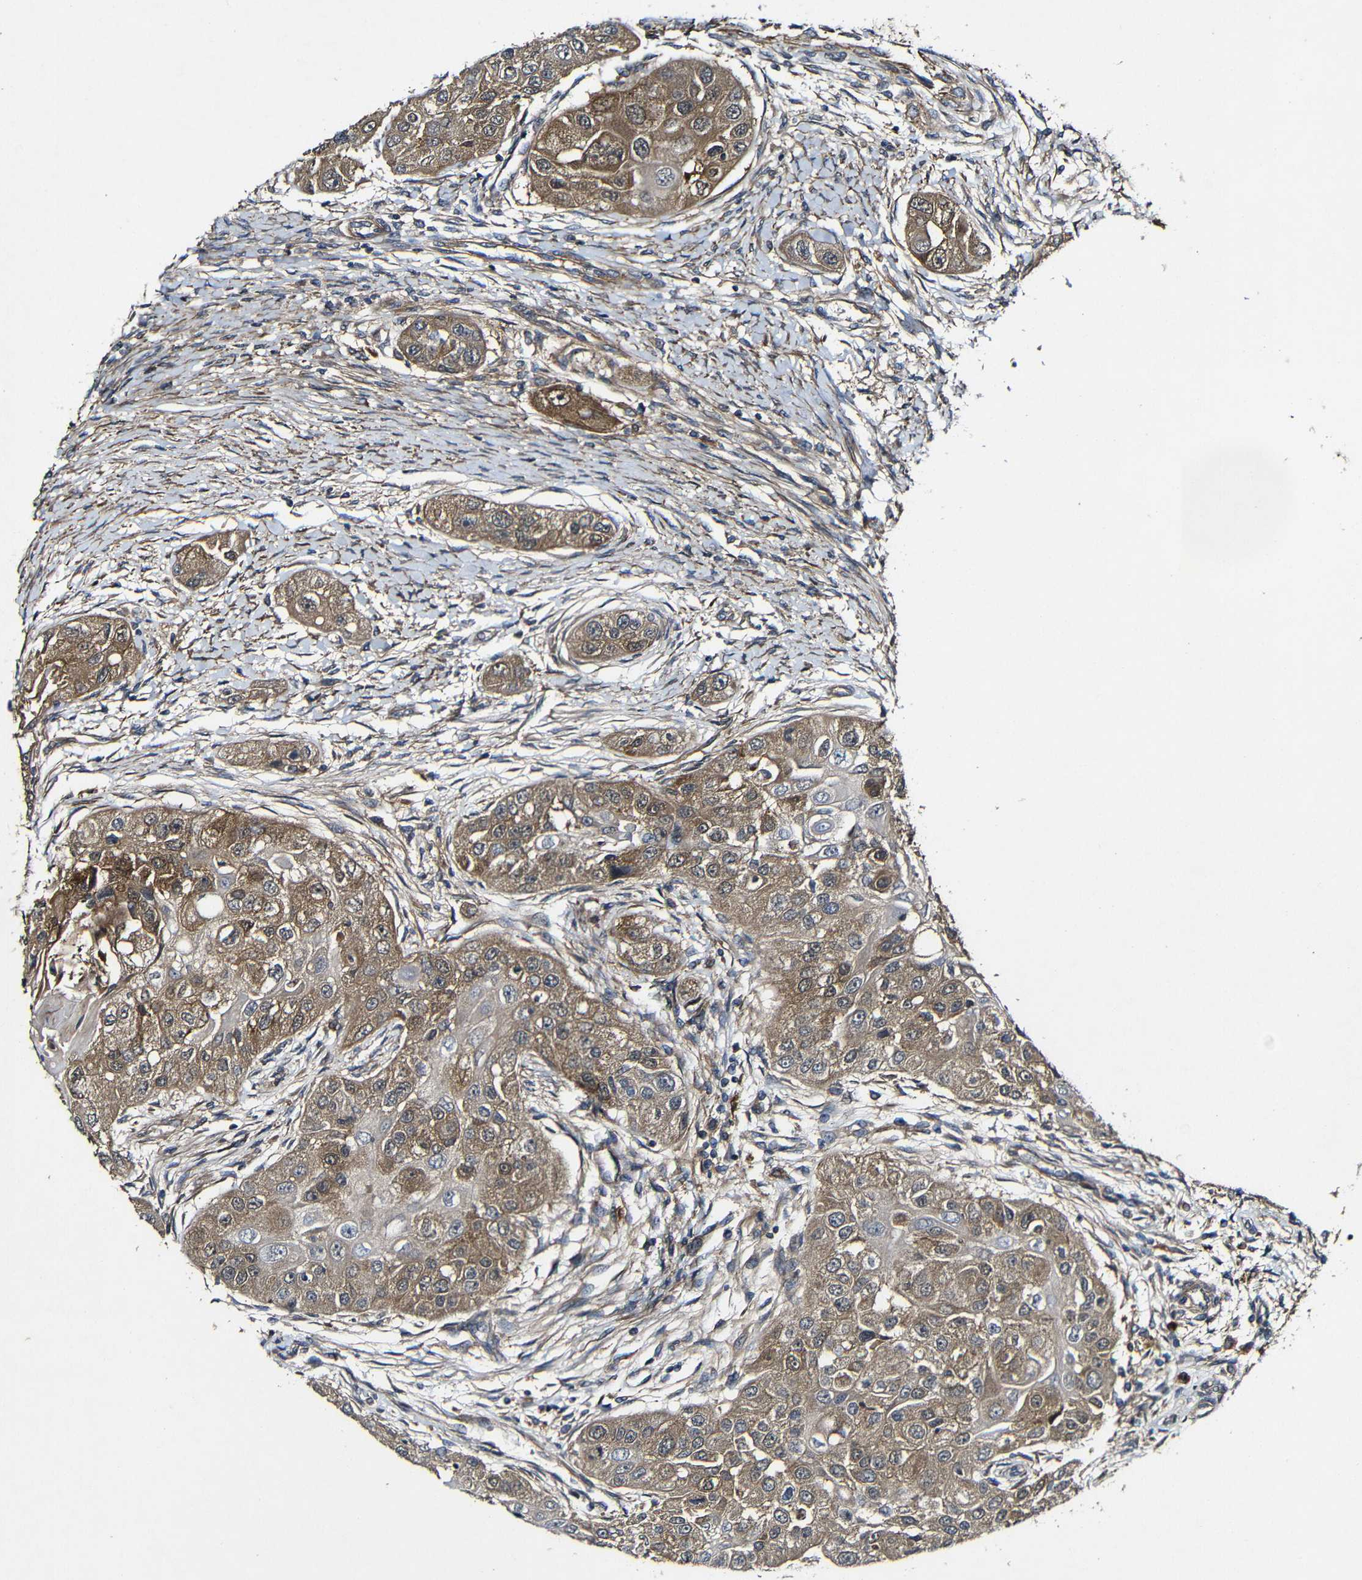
{"staining": {"intensity": "moderate", "quantity": ">75%", "location": "cytoplasmic/membranous"}, "tissue": "head and neck cancer", "cell_type": "Tumor cells", "image_type": "cancer", "snomed": [{"axis": "morphology", "description": "Normal tissue, NOS"}, {"axis": "morphology", "description": "Squamous cell carcinoma, NOS"}, {"axis": "topography", "description": "Skeletal muscle"}, {"axis": "topography", "description": "Head-Neck"}], "caption": "Immunohistochemistry (IHC) image of neoplastic tissue: human squamous cell carcinoma (head and neck) stained using immunohistochemistry demonstrates medium levels of moderate protein expression localized specifically in the cytoplasmic/membranous of tumor cells, appearing as a cytoplasmic/membranous brown color.", "gene": "GSDME", "patient": {"sex": "male", "age": 51}}